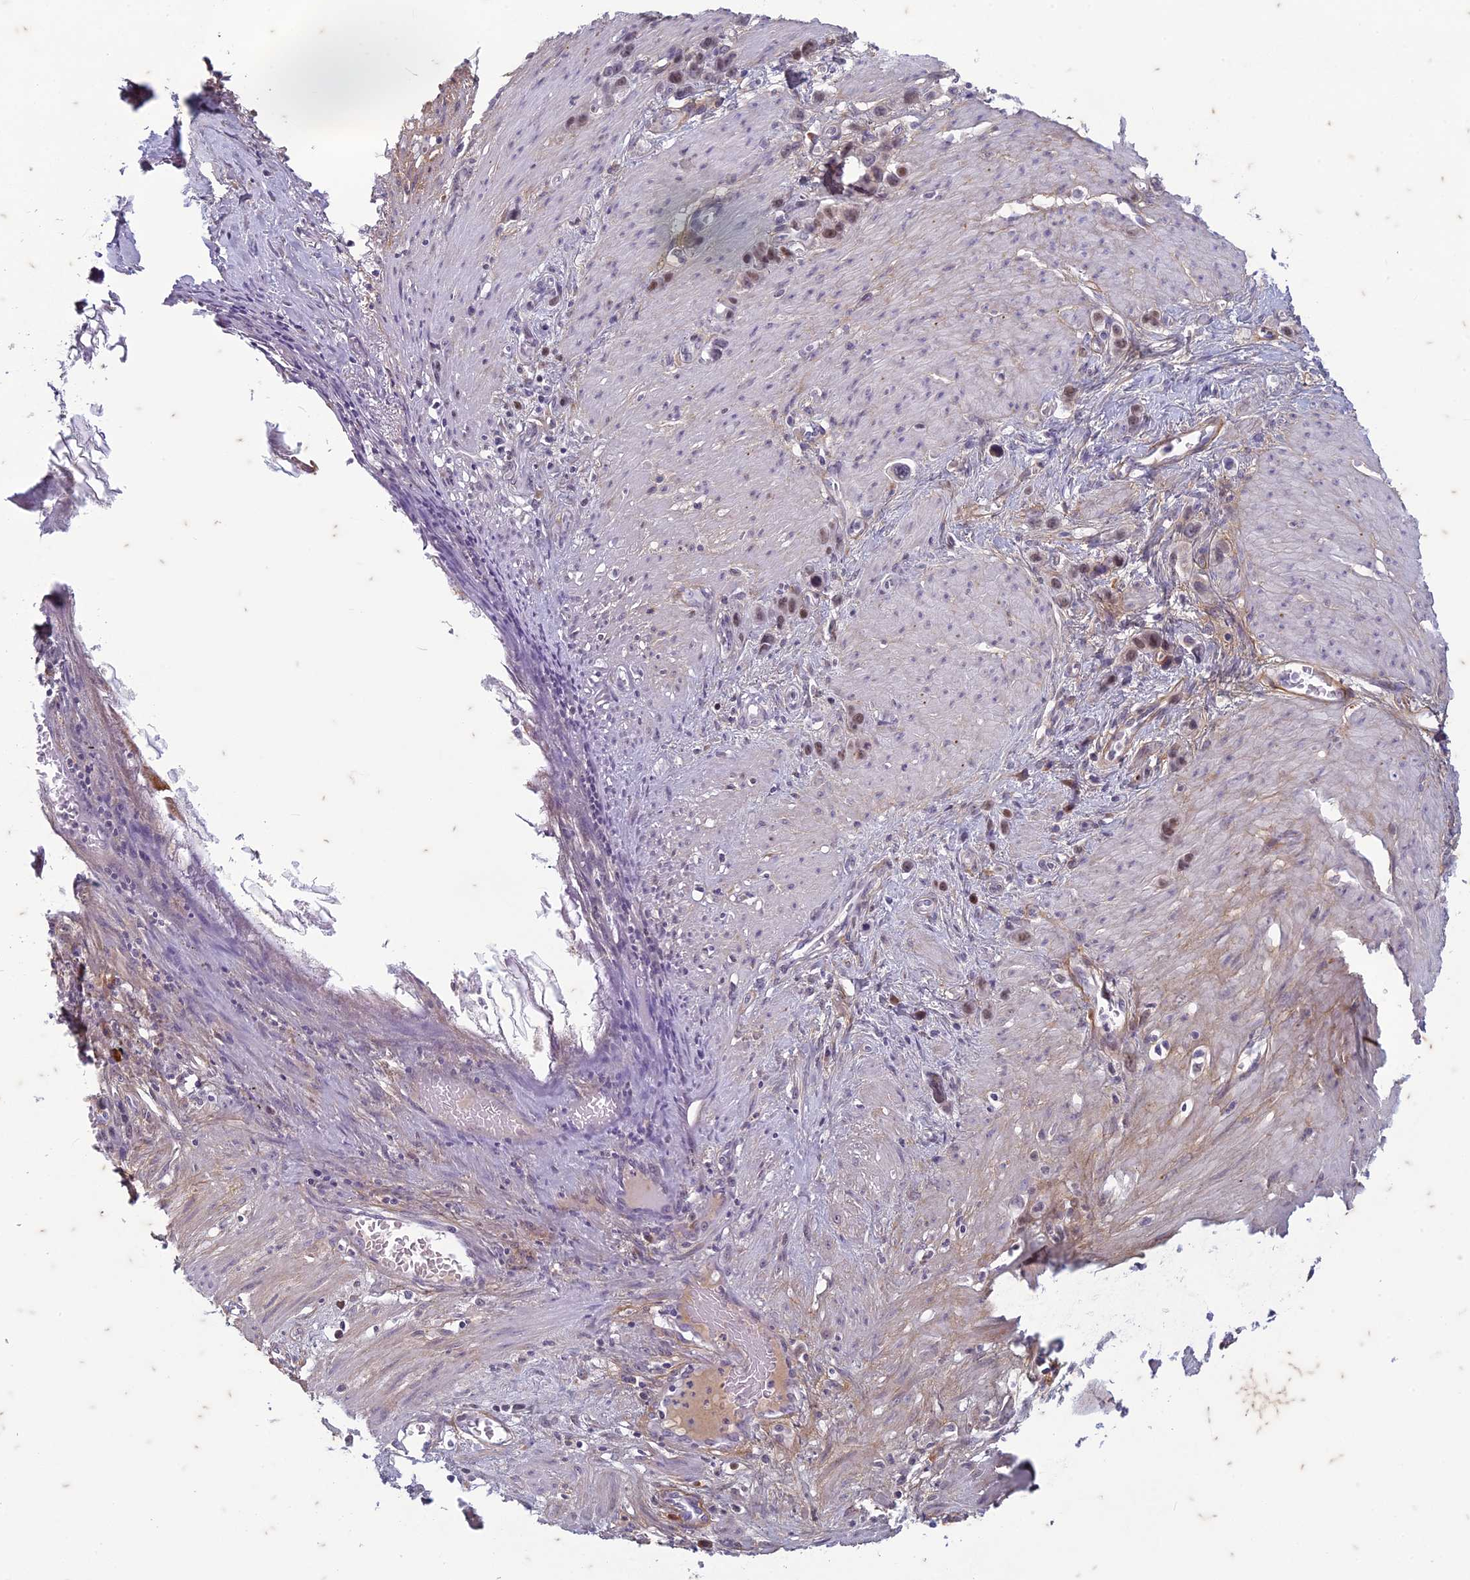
{"staining": {"intensity": "moderate", "quantity": ">75%", "location": "nuclear"}, "tissue": "stomach cancer", "cell_type": "Tumor cells", "image_type": "cancer", "snomed": [{"axis": "morphology", "description": "Adenocarcinoma, NOS"}, {"axis": "morphology", "description": "Adenocarcinoma, High grade"}, {"axis": "topography", "description": "Stomach, upper"}, {"axis": "topography", "description": "Stomach, lower"}], "caption": "Stomach cancer (adenocarcinoma) was stained to show a protein in brown. There is medium levels of moderate nuclear staining in about >75% of tumor cells. (IHC, brightfield microscopy, high magnification).", "gene": "PABPN1L", "patient": {"sex": "female", "age": 65}}